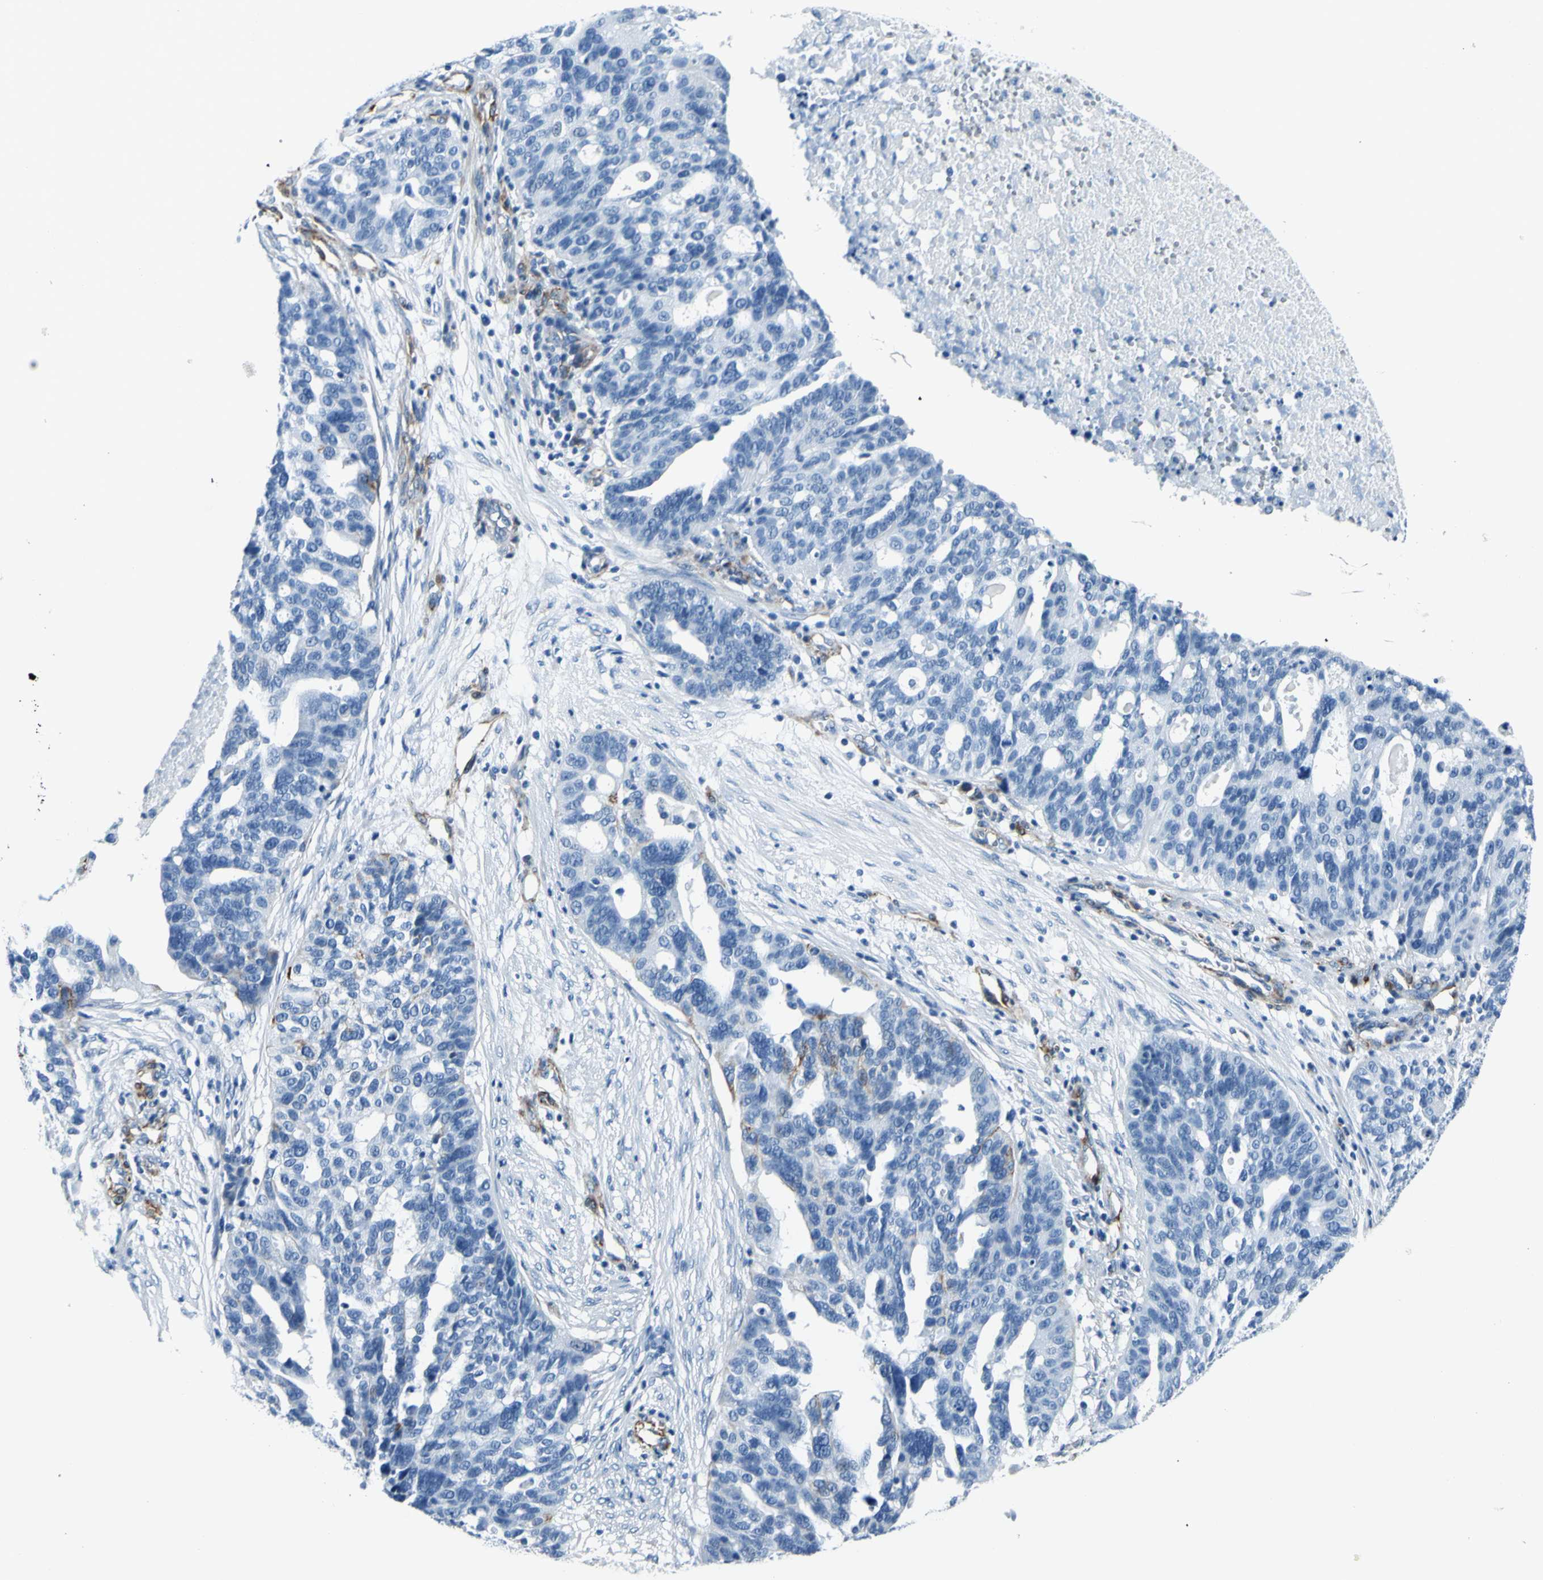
{"staining": {"intensity": "negative", "quantity": "none", "location": "none"}, "tissue": "ovarian cancer", "cell_type": "Tumor cells", "image_type": "cancer", "snomed": [{"axis": "morphology", "description": "Cystadenocarcinoma, serous, NOS"}, {"axis": "topography", "description": "Ovary"}], "caption": "DAB (3,3'-diaminobenzidine) immunohistochemical staining of human ovarian cancer (serous cystadenocarcinoma) reveals no significant staining in tumor cells.", "gene": "PTH2R", "patient": {"sex": "female", "age": 59}}